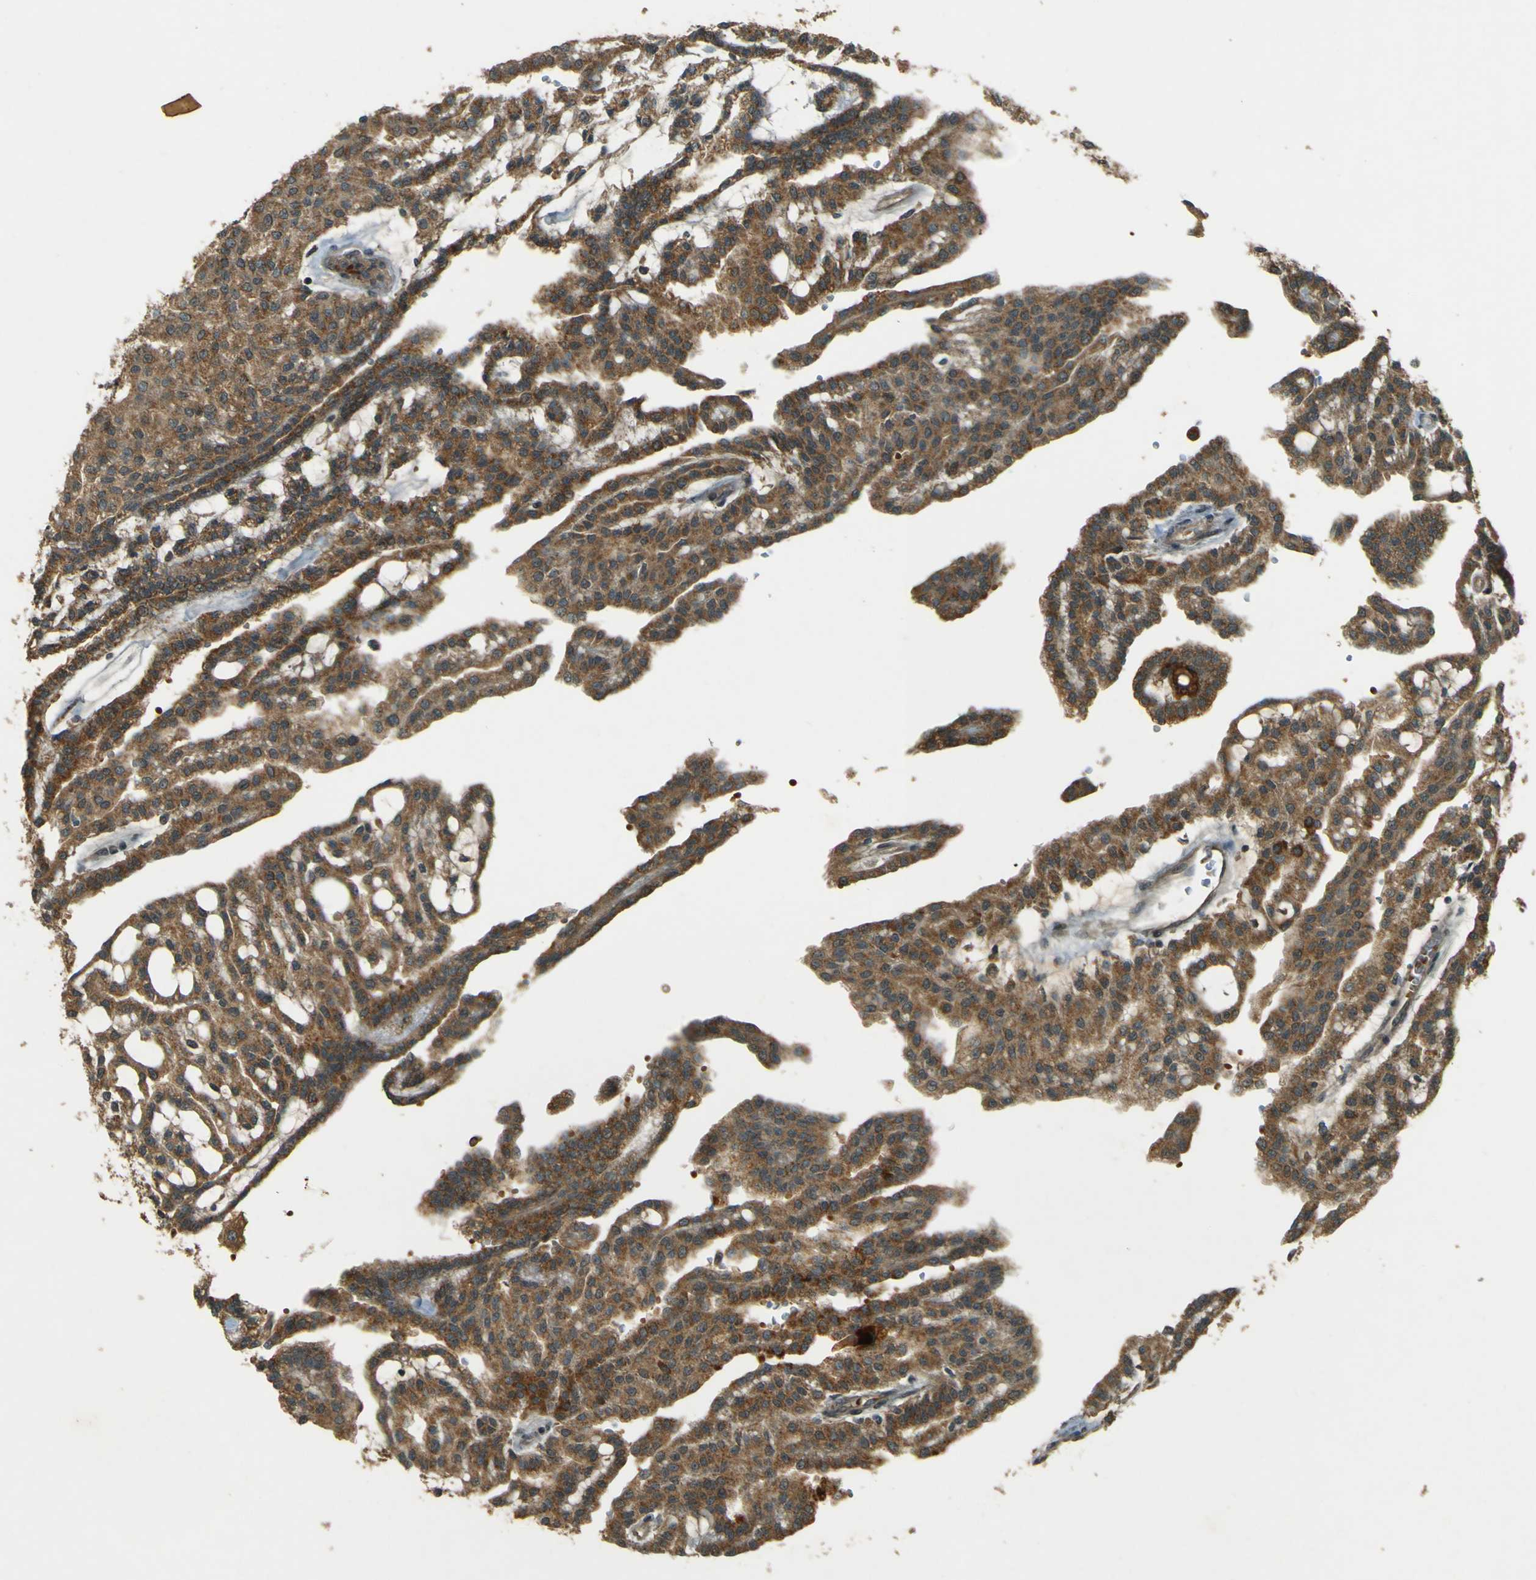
{"staining": {"intensity": "moderate", "quantity": ">75%", "location": "cytoplasmic/membranous"}, "tissue": "renal cancer", "cell_type": "Tumor cells", "image_type": "cancer", "snomed": [{"axis": "morphology", "description": "Adenocarcinoma, NOS"}, {"axis": "topography", "description": "Kidney"}], "caption": "Protein expression analysis of human renal adenocarcinoma reveals moderate cytoplasmic/membranous expression in about >75% of tumor cells. (brown staining indicates protein expression, while blue staining denotes nuclei).", "gene": "MPDZ", "patient": {"sex": "male", "age": 63}}